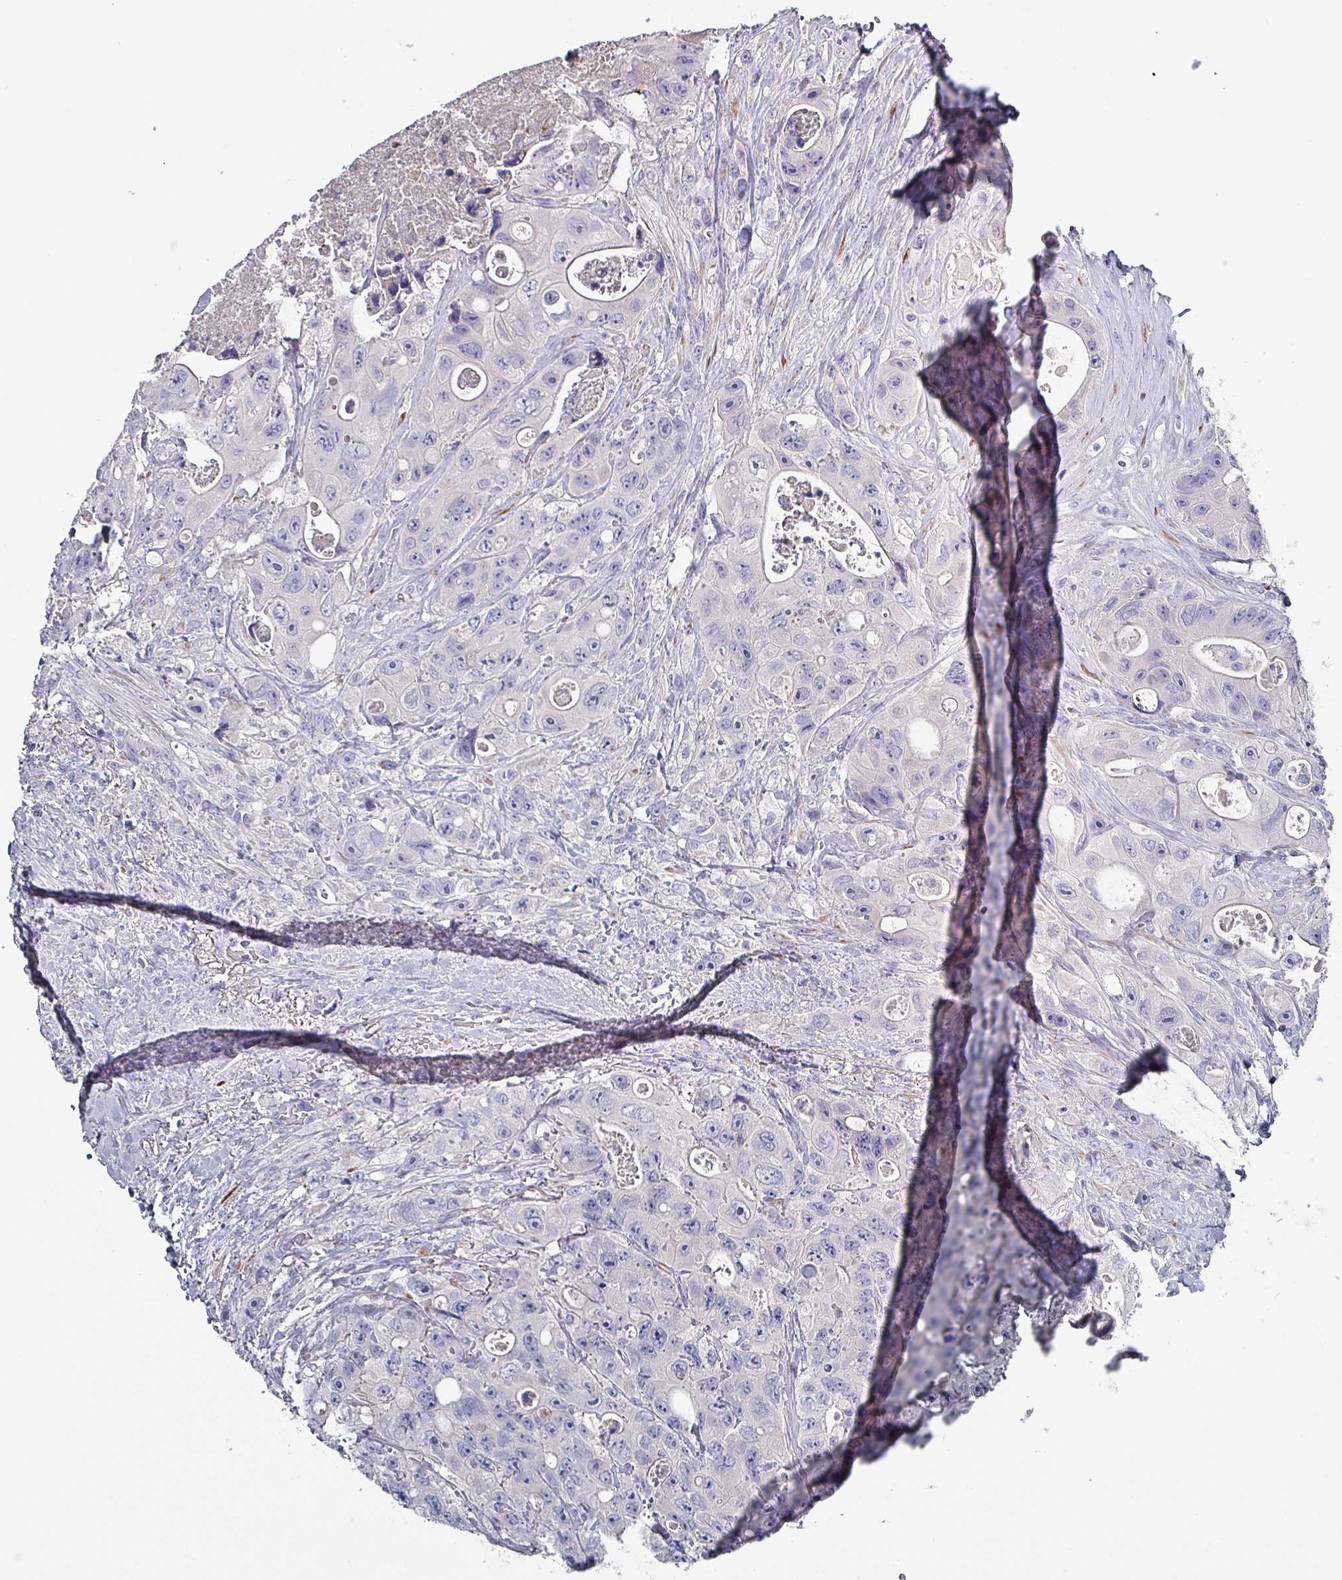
{"staining": {"intensity": "negative", "quantity": "none", "location": "none"}, "tissue": "colorectal cancer", "cell_type": "Tumor cells", "image_type": "cancer", "snomed": [{"axis": "morphology", "description": "Adenocarcinoma, NOS"}, {"axis": "topography", "description": "Colon"}], "caption": "DAB (3,3'-diaminobenzidine) immunohistochemical staining of colorectal adenocarcinoma displays no significant positivity in tumor cells.", "gene": "DRD5", "patient": {"sex": "female", "age": 46}}